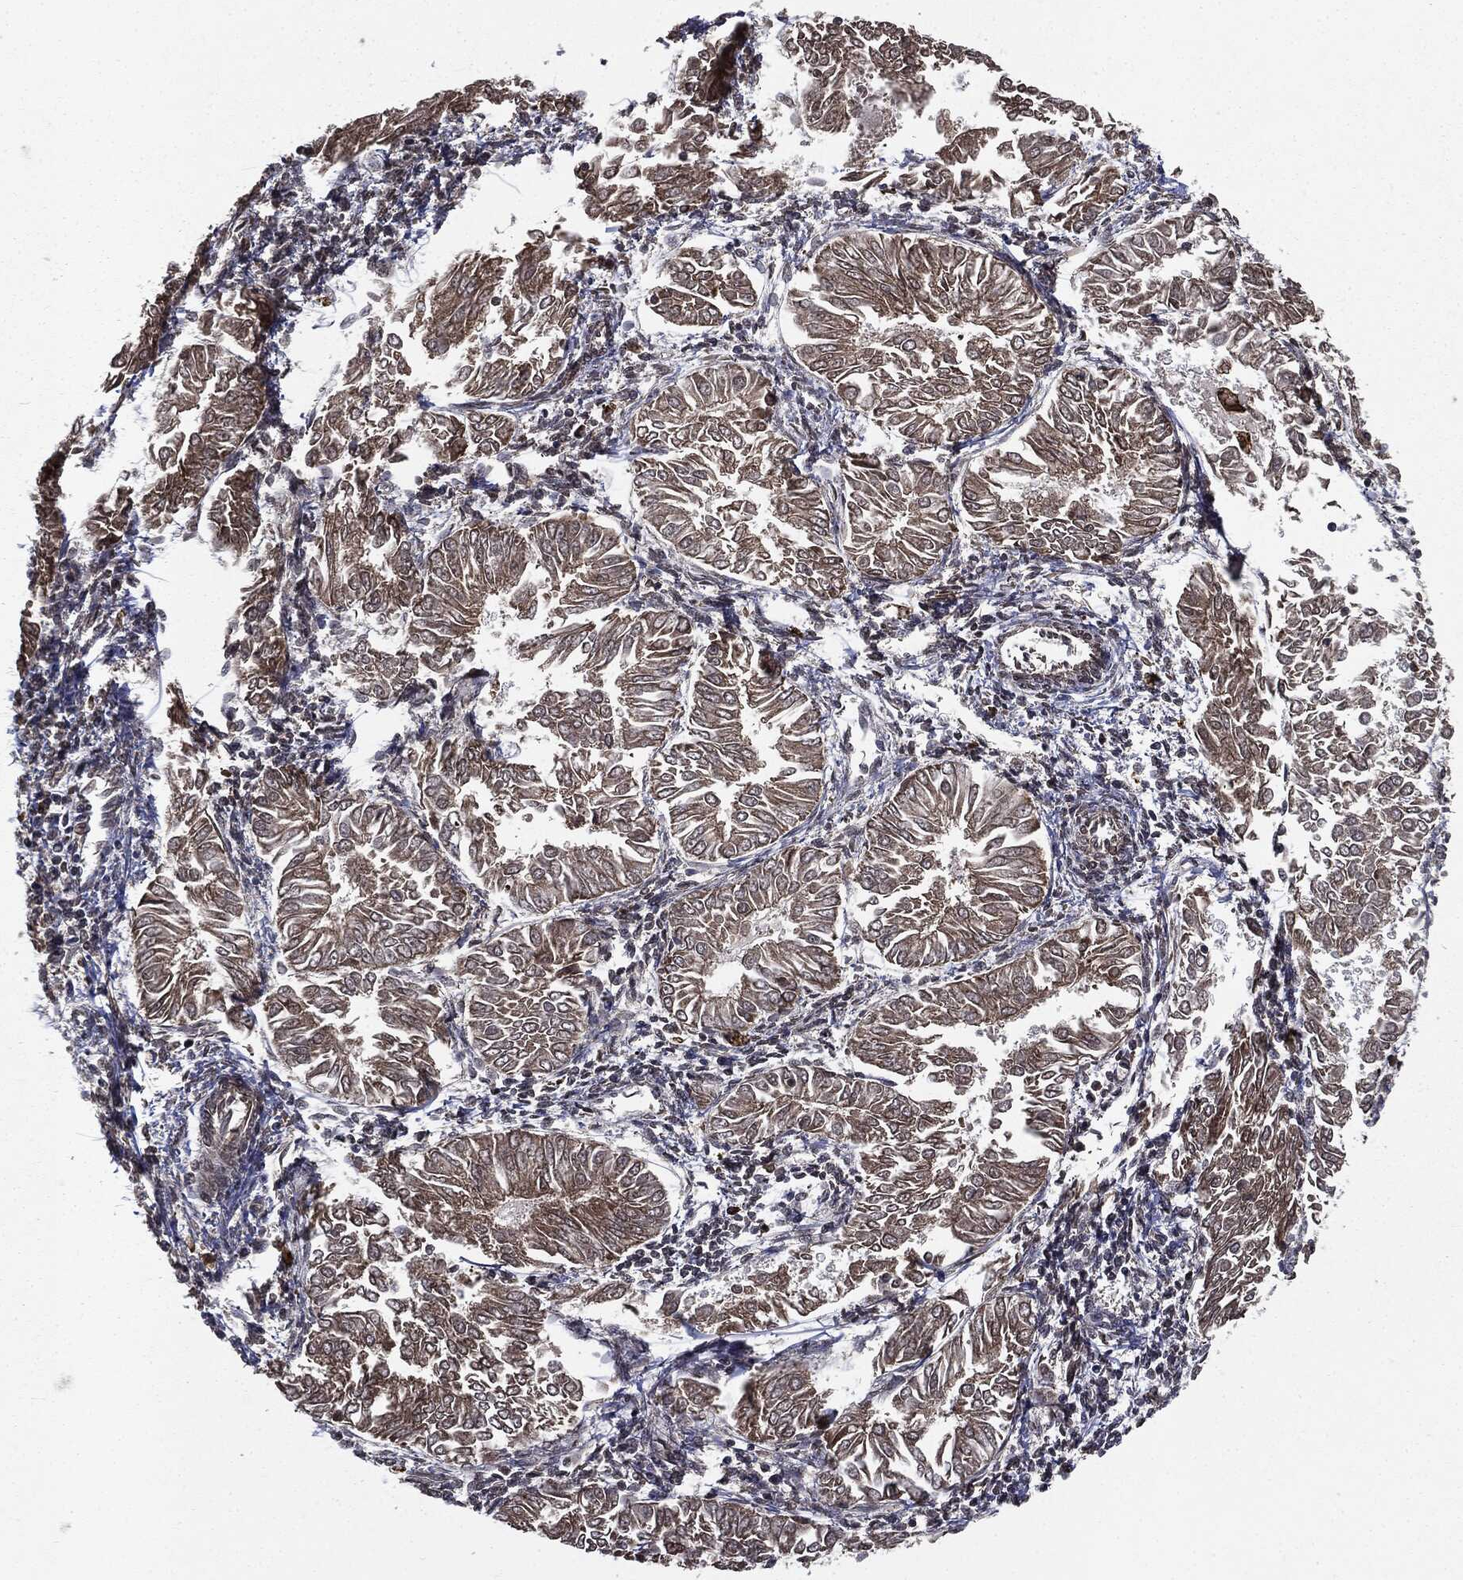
{"staining": {"intensity": "moderate", "quantity": ">75%", "location": "cytoplasmic/membranous"}, "tissue": "endometrial cancer", "cell_type": "Tumor cells", "image_type": "cancer", "snomed": [{"axis": "morphology", "description": "Adenocarcinoma, NOS"}, {"axis": "topography", "description": "Endometrium"}], "caption": "Endometrial cancer (adenocarcinoma) stained for a protein (brown) reveals moderate cytoplasmic/membranous positive expression in about >75% of tumor cells.", "gene": "PLOD3", "patient": {"sex": "female", "age": 53}}